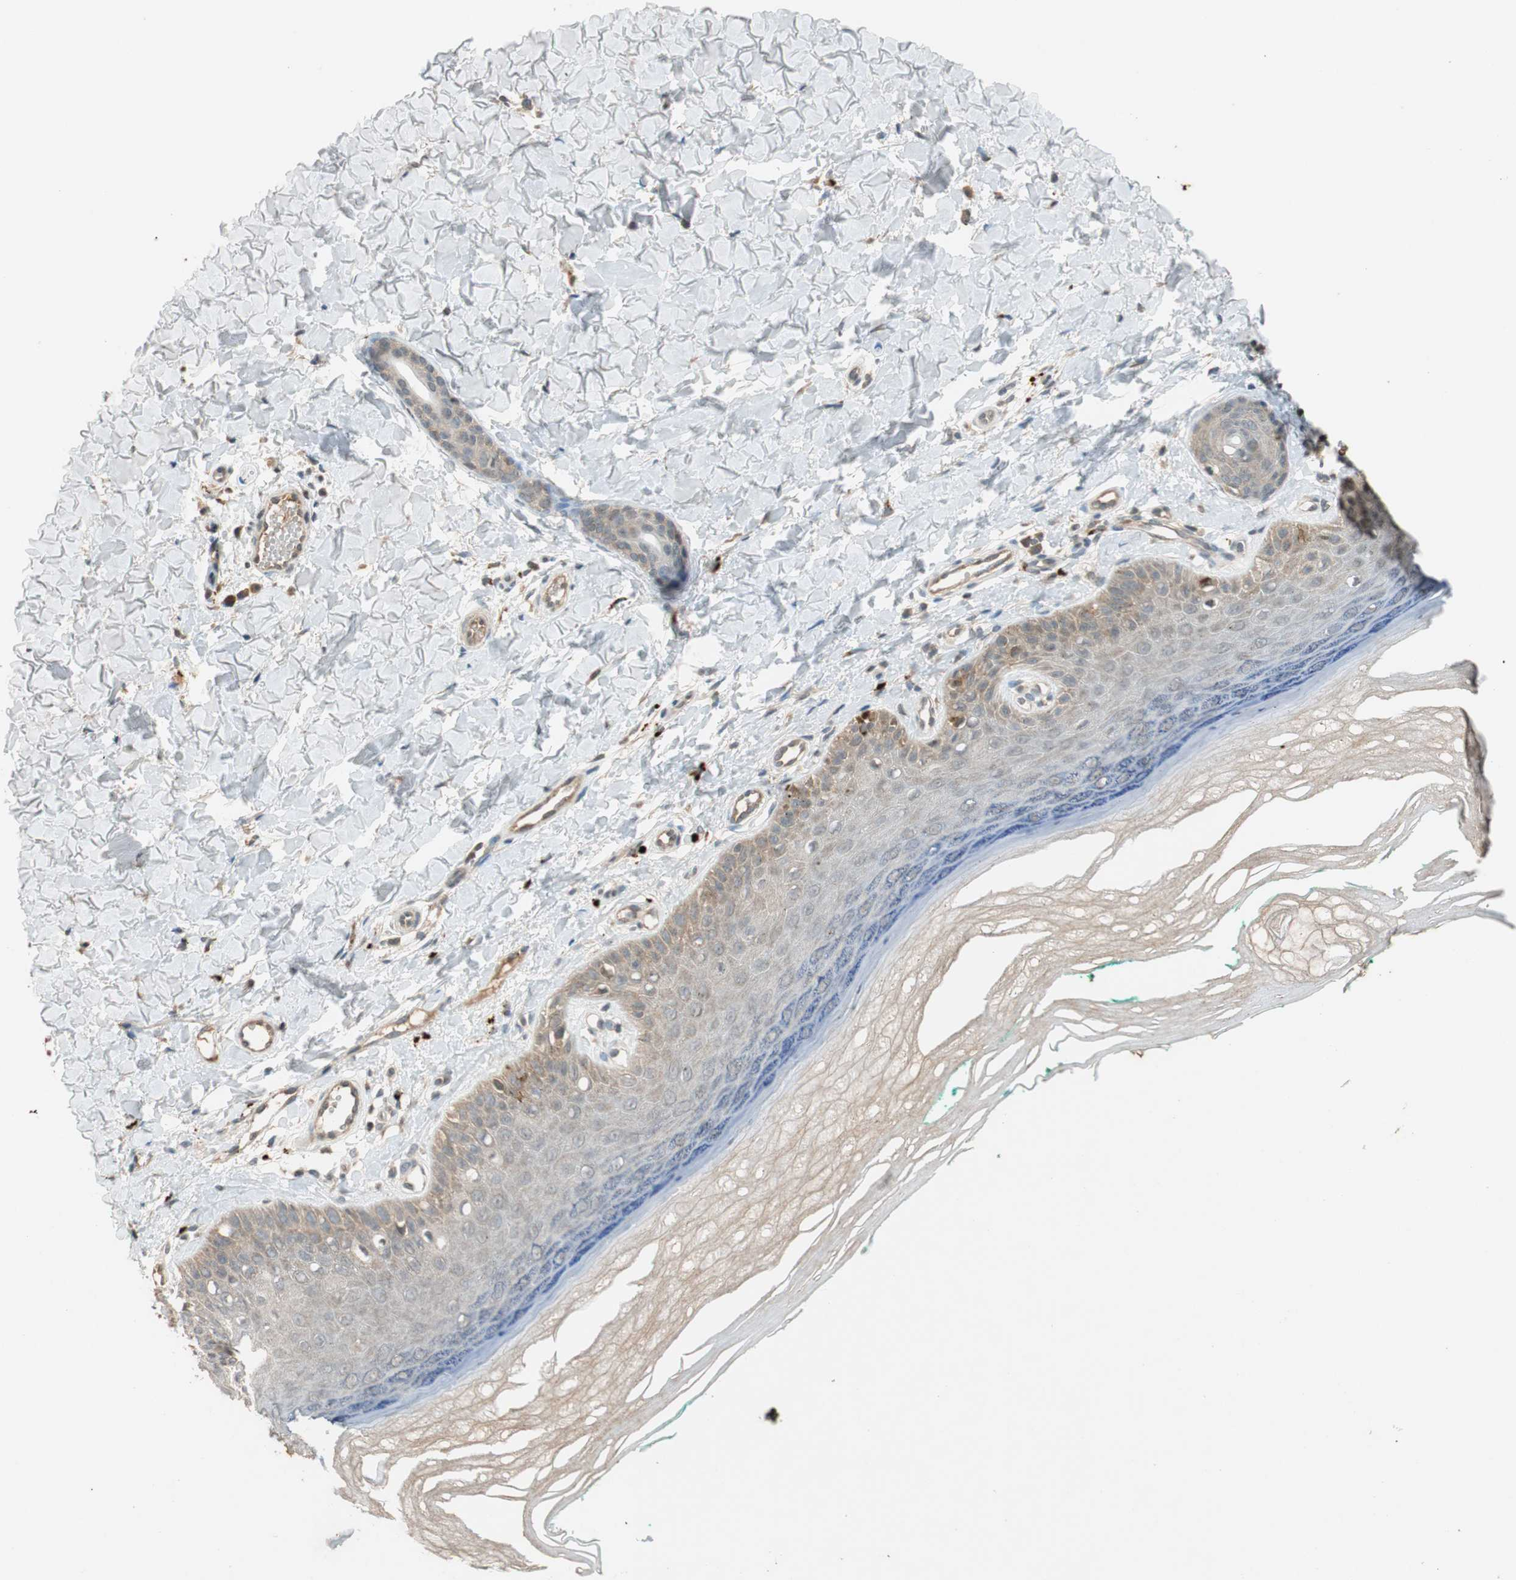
{"staining": {"intensity": "moderate", "quantity": "25%-75%", "location": "cytoplasmic/membranous"}, "tissue": "skin", "cell_type": "Fibroblasts", "image_type": "normal", "snomed": [{"axis": "morphology", "description": "Normal tissue, NOS"}, {"axis": "topography", "description": "Skin"}], "caption": "Immunohistochemical staining of unremarkable human skin demonstrates 25%-75% levels of moderate cytoplasmic/membranous protein expression in about 25%-75% of fibroblasts.", "gene": "GLB1", "patient": {"sex": "male", "age": 26}}